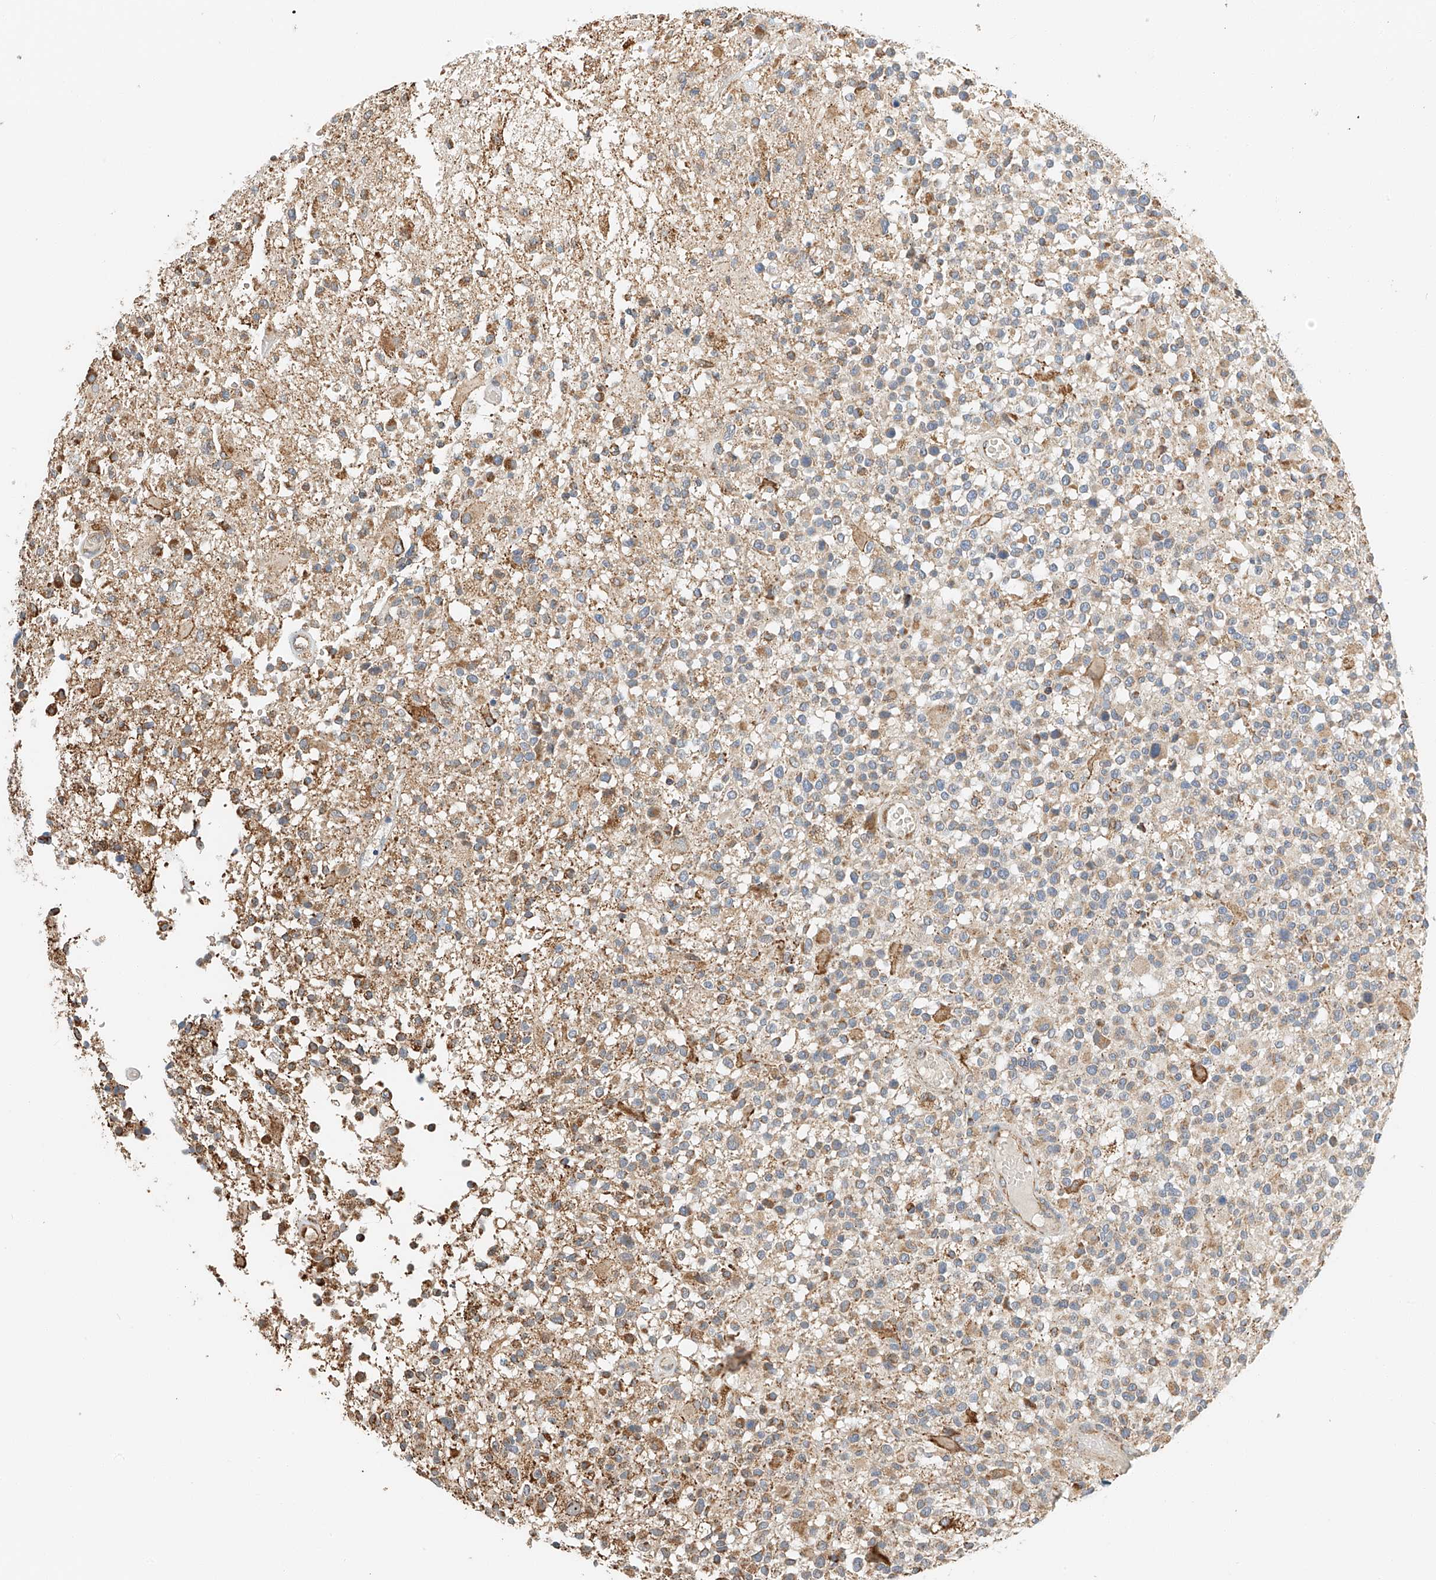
{"staining": {"intensity": "moderate", "quantity": "<25%", "location": "cytoplasmic/membranous"}, "tissue": "glioma", "cell_type": "Tumor cells", "image_type": "cancer", "snomed": [{"axis": "morphology", "description": "Glioma, malignant, High grade"}, {"axis": "morphology", "description": "Glioblastoma, NOS"}, {"axis": "topography", "description": "Brain"}], "caption": "Human glioblastoma stained with a brown dye demonstrates moderate cytoplasmic/membranous positive staining in about <25% of tumor cells.", "gene": "YIPF7", "patient": {"sex": "male", "age": 60}}